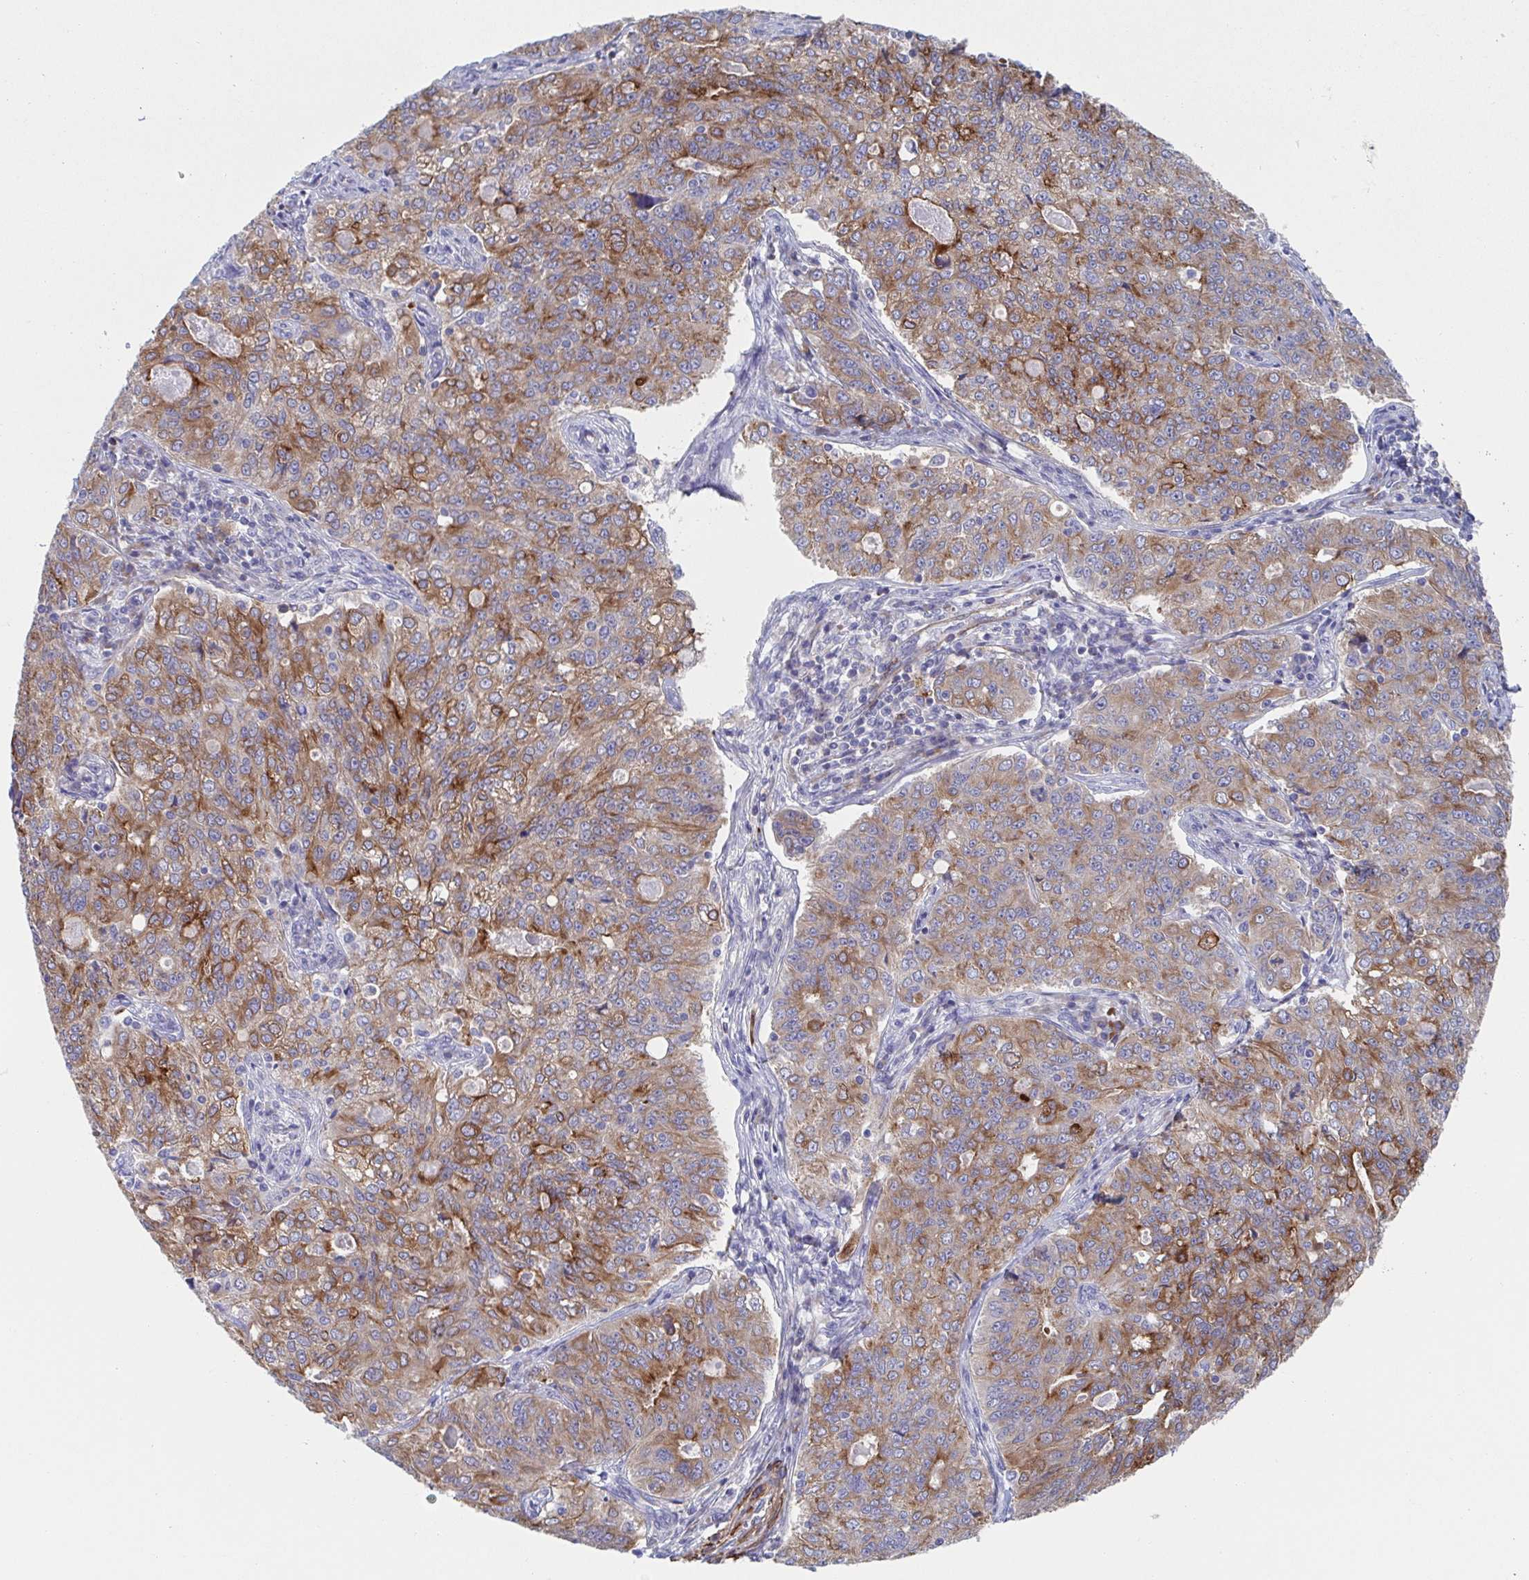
{"staining": {"intensity": "moderate", "quantity": "25%-75%", "location": "cytoplasmic/membranous"}, "tissue": "endometrial cancer", "cell_type": "Tumor cells", "image_type": "cancer", "snomed": [{"axis": "morphology", "description": "Adenocarcinoma, NOS"}, {"axis": "topography", "description": "Endometrium"}], "caption": "Endometrial cancer (adenocarcinoma) was stained to show a protein in brown. There is medium levels of moderate cytoplasmic/membranous expression in about 25%-75% of tumor cells. (Brightfield microscopy of DAB IHC at high magnification).", "gene": "KLC3", "patient": {"sex": "female", "age": 43}}